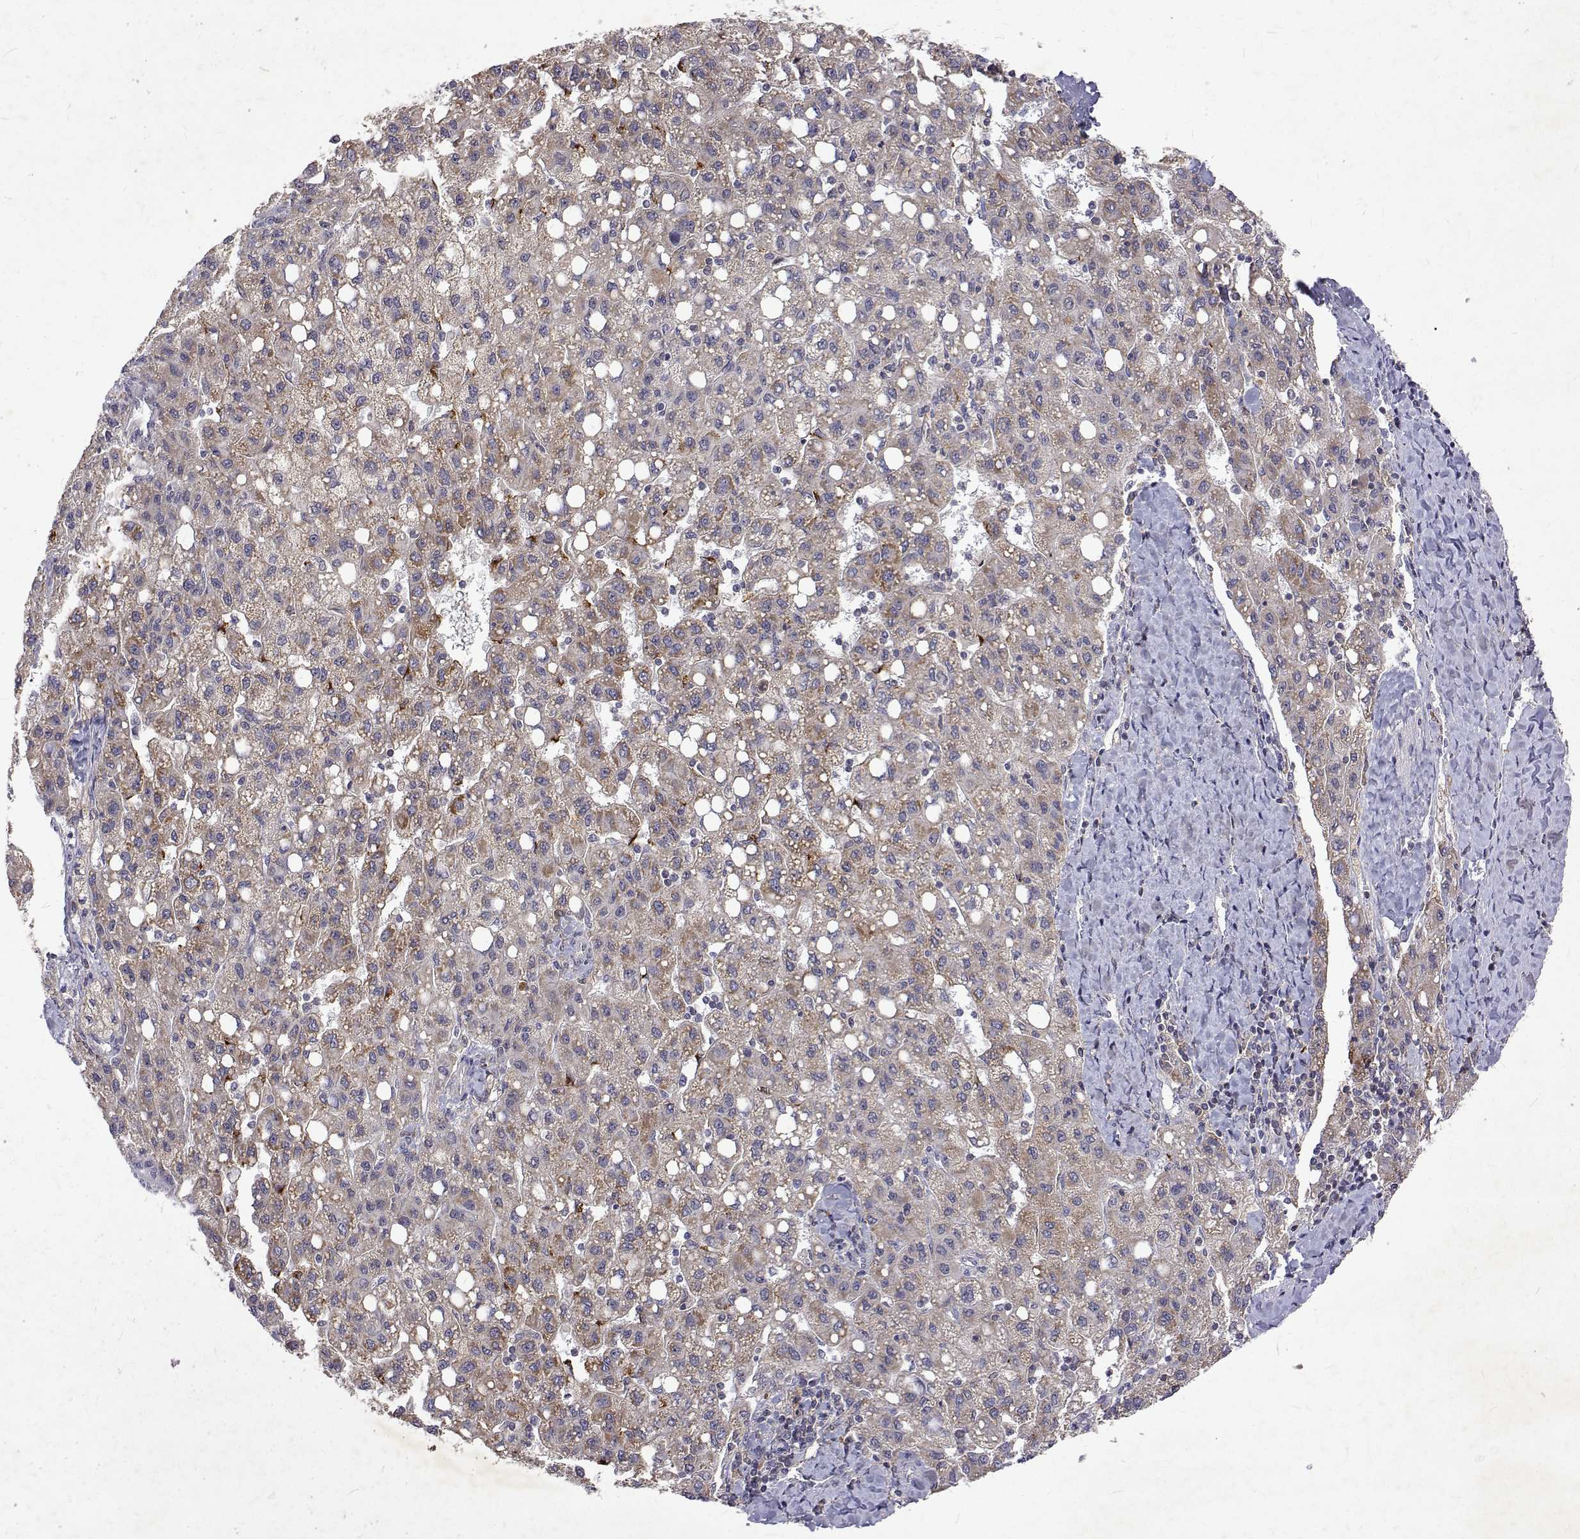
{"staining": {"intensity": "weak", "quantity": "<25%", "location": "cytoplasmic/membranous"}, "tissue": "liver cancer", "cell_type": "Tumor cells", "image_type": "cancer", "snomed": [{"axis": "morphology", "description": "Carcinoma, Hepatocellular, NOS"}, {"axis": "topography", "description": "Liver"}], "caption": "Tumor cells show no significant staining in hepatocellular carcinoma (liver).", "gene": "ALKBH8", "patient": {"sex": "female", "age": 82}}